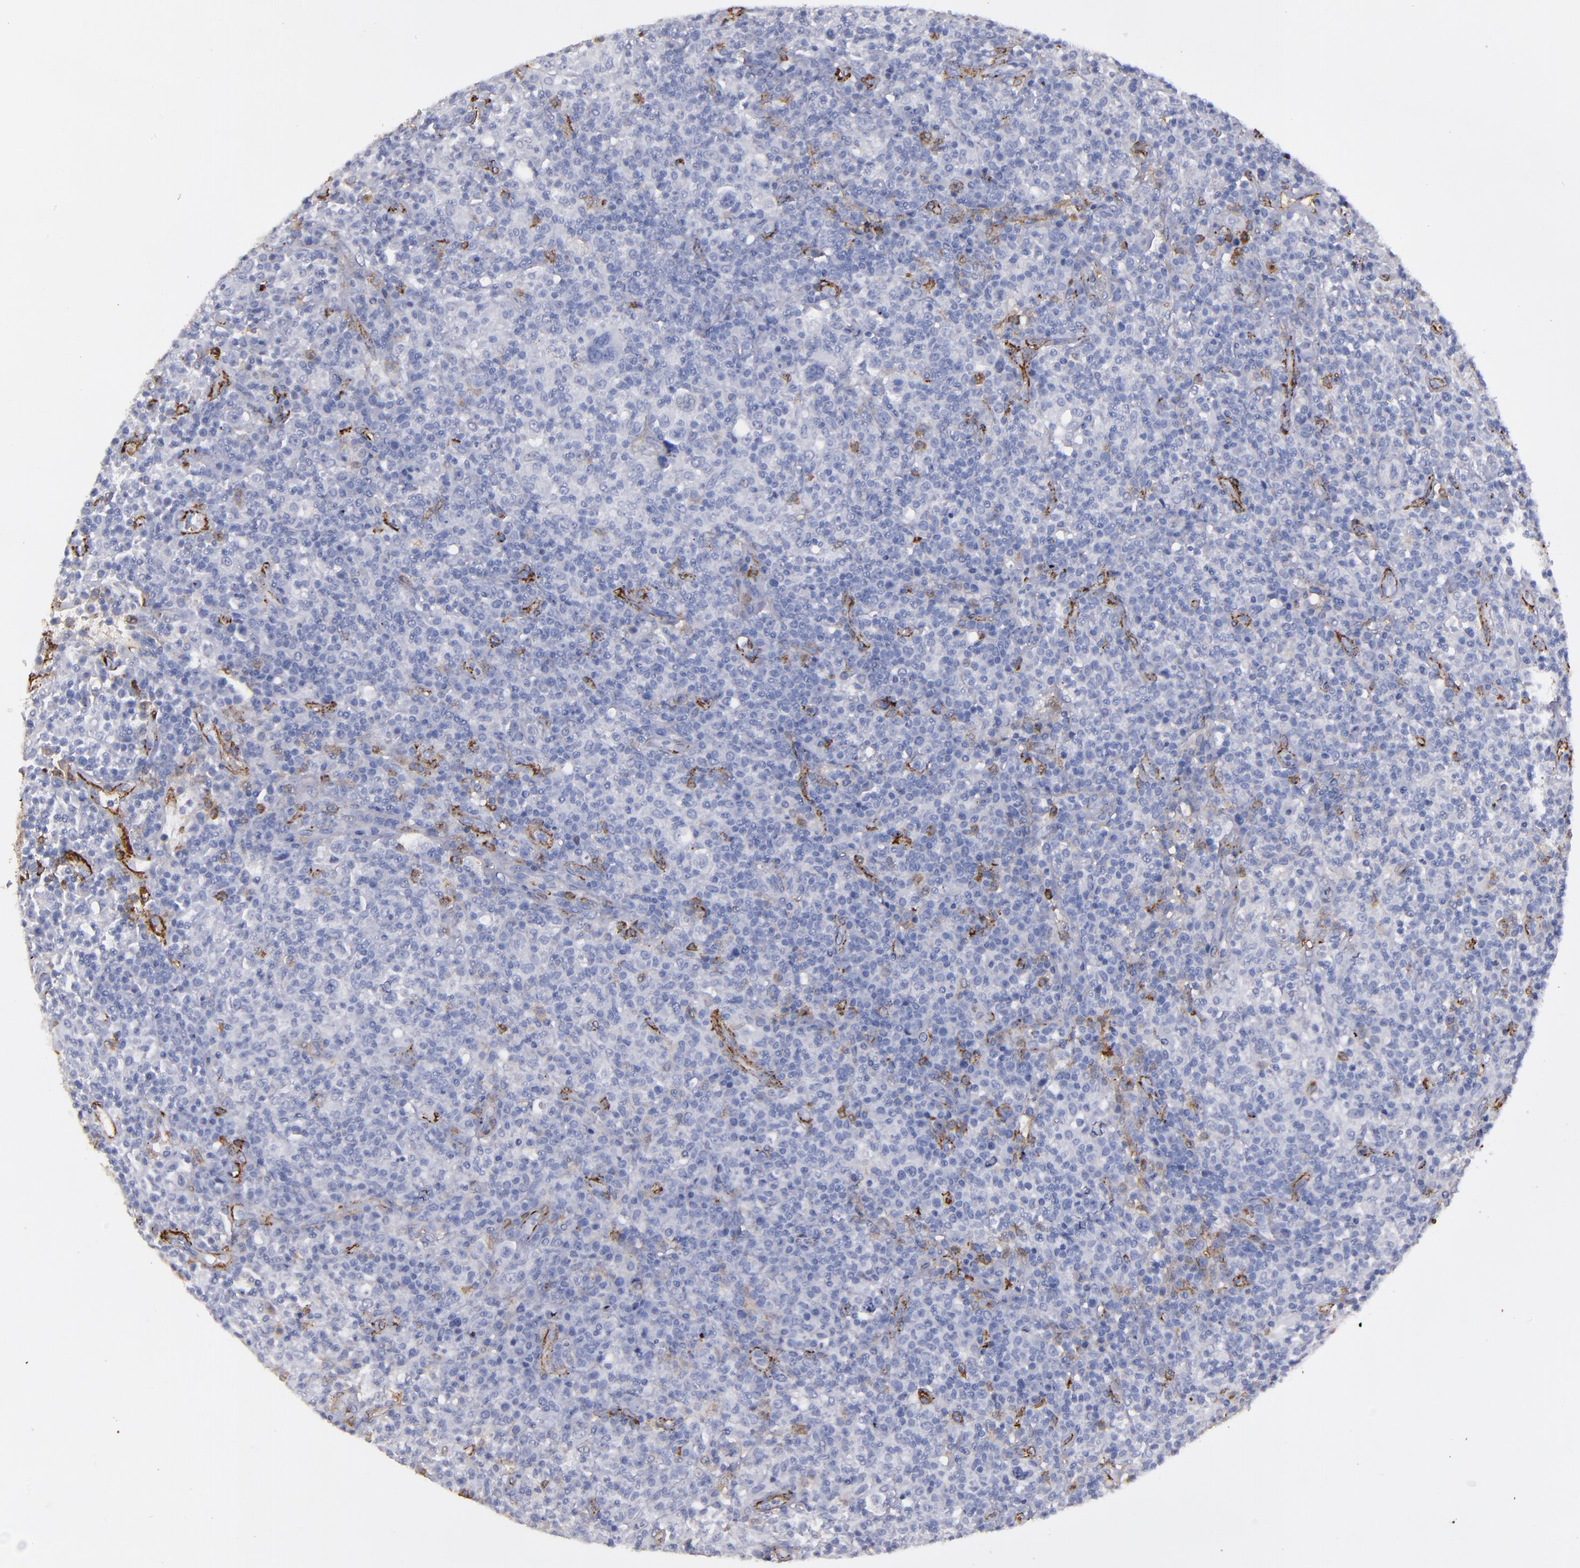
{"staining": {"intensity": "negative", "quantity": "none", "location": "none"}, "tissue": "lymphoma", "cell_type": "Tumor cells", "image_type": "cancer", "snomed": [{"axis": "morphology", "description": "Hodgkin's disease, NOS"}, {"axis": "topography", "description": "Lymph node"}], "caption": "An IHC image of Hodgkin's disease is shown. There is no staining in tumor cells of Hodgkin's disease.", "gene": "CD36", "patient": {"sex": "male", "age": 65}}